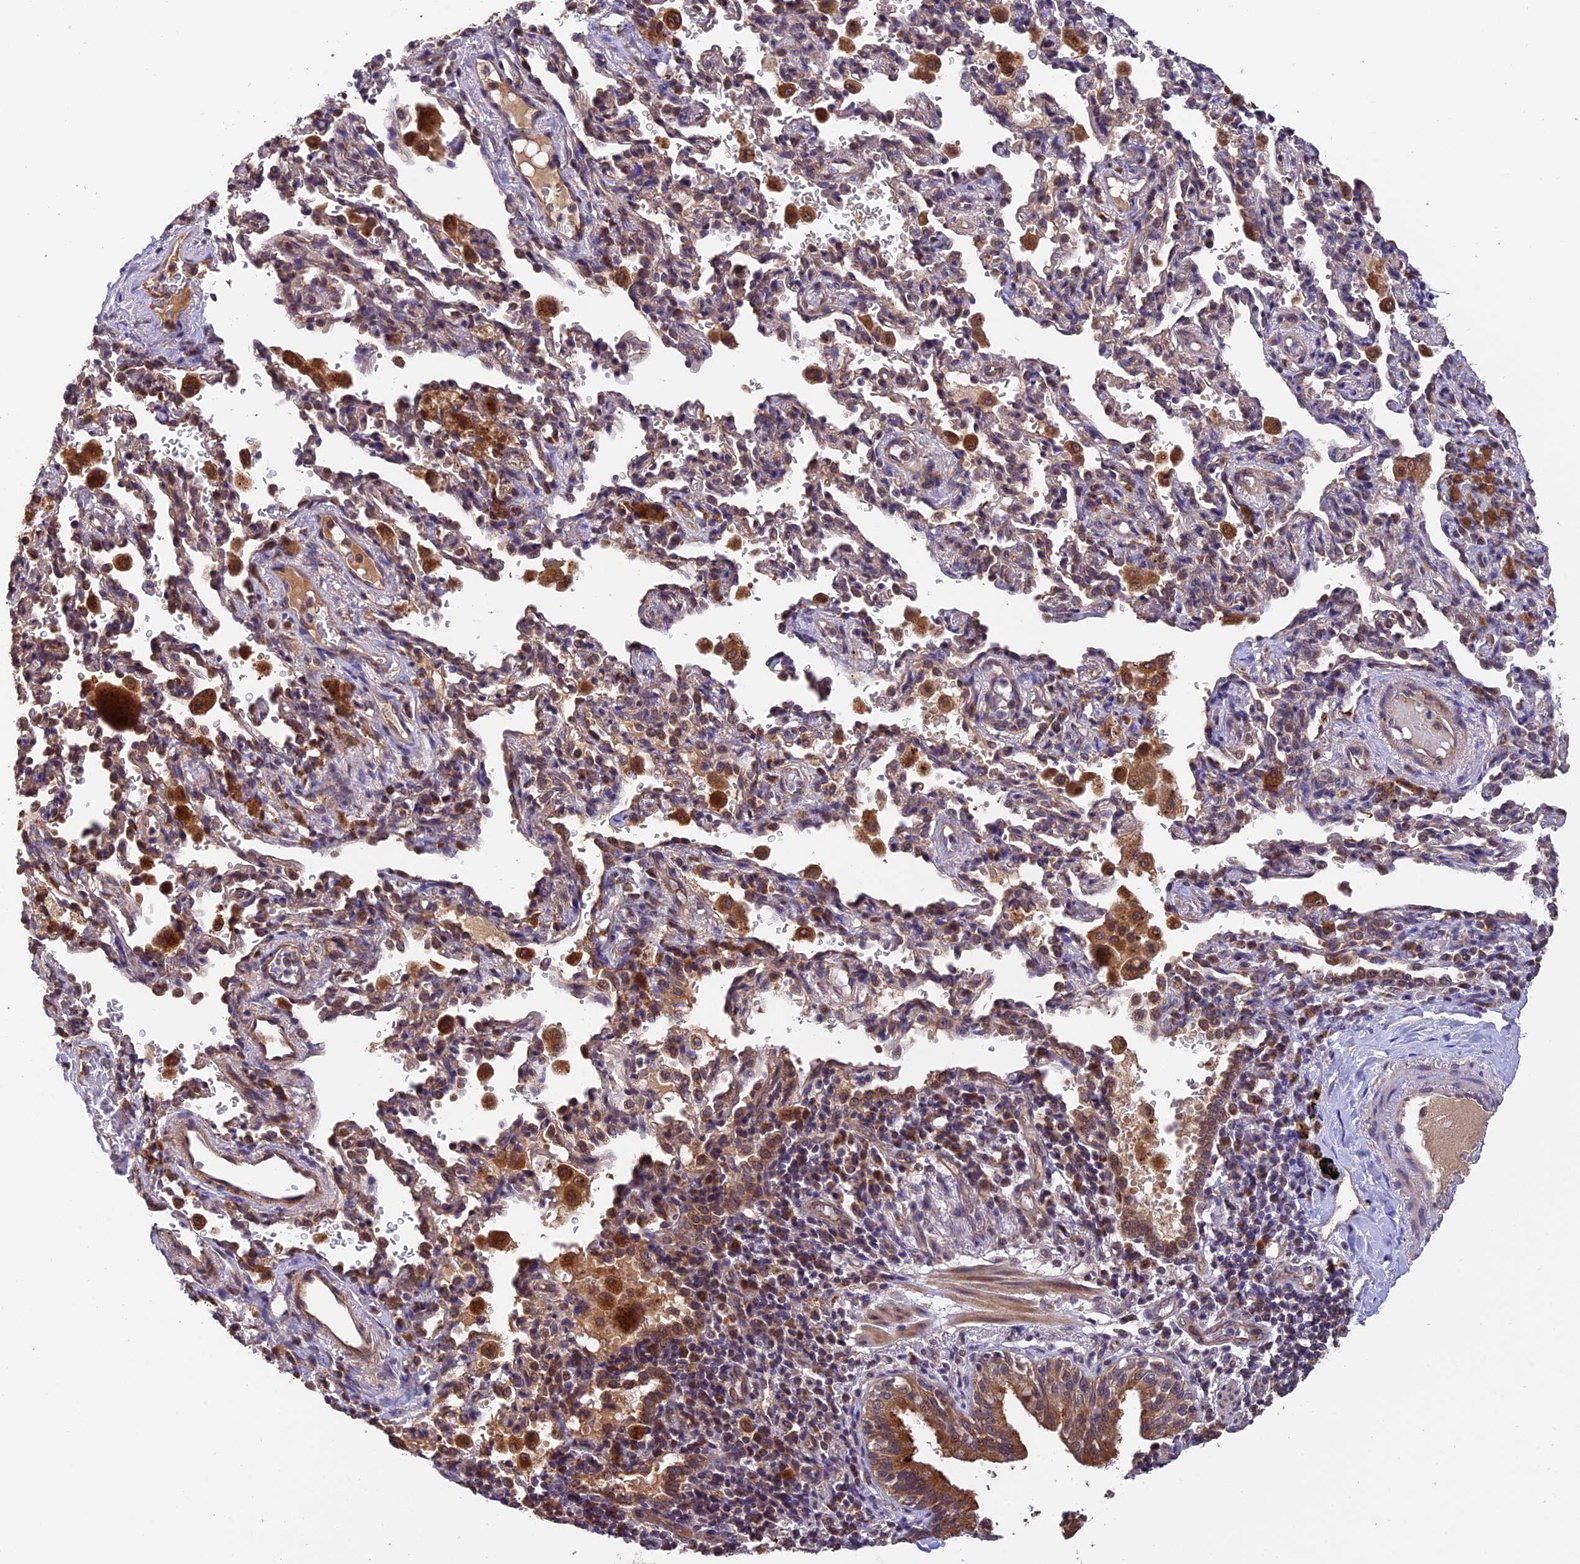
{"staining": {"intensity": "strong", "quantity": ">75%", "location": "cytoplasmic/membranous"}, "tissue": "bronchus", "cell_type": "Respiratory epithelial cells", "image_type": "normal", "snomed": [{"axis": "morphology", "description": "Normal tissue, NOS"}, {"axis": "topography", "description": "Cartilage tissue"}, {"axis": "topography", "description": "Bronchus"}], "caption": "Protein expression analysis of normal bronchus shows strong cytoplasmic/membranous positivity in about >75% of respiratory epithelial cells.", "gene": "MNS1", "patient": {"sex": "female", "age": 36}}